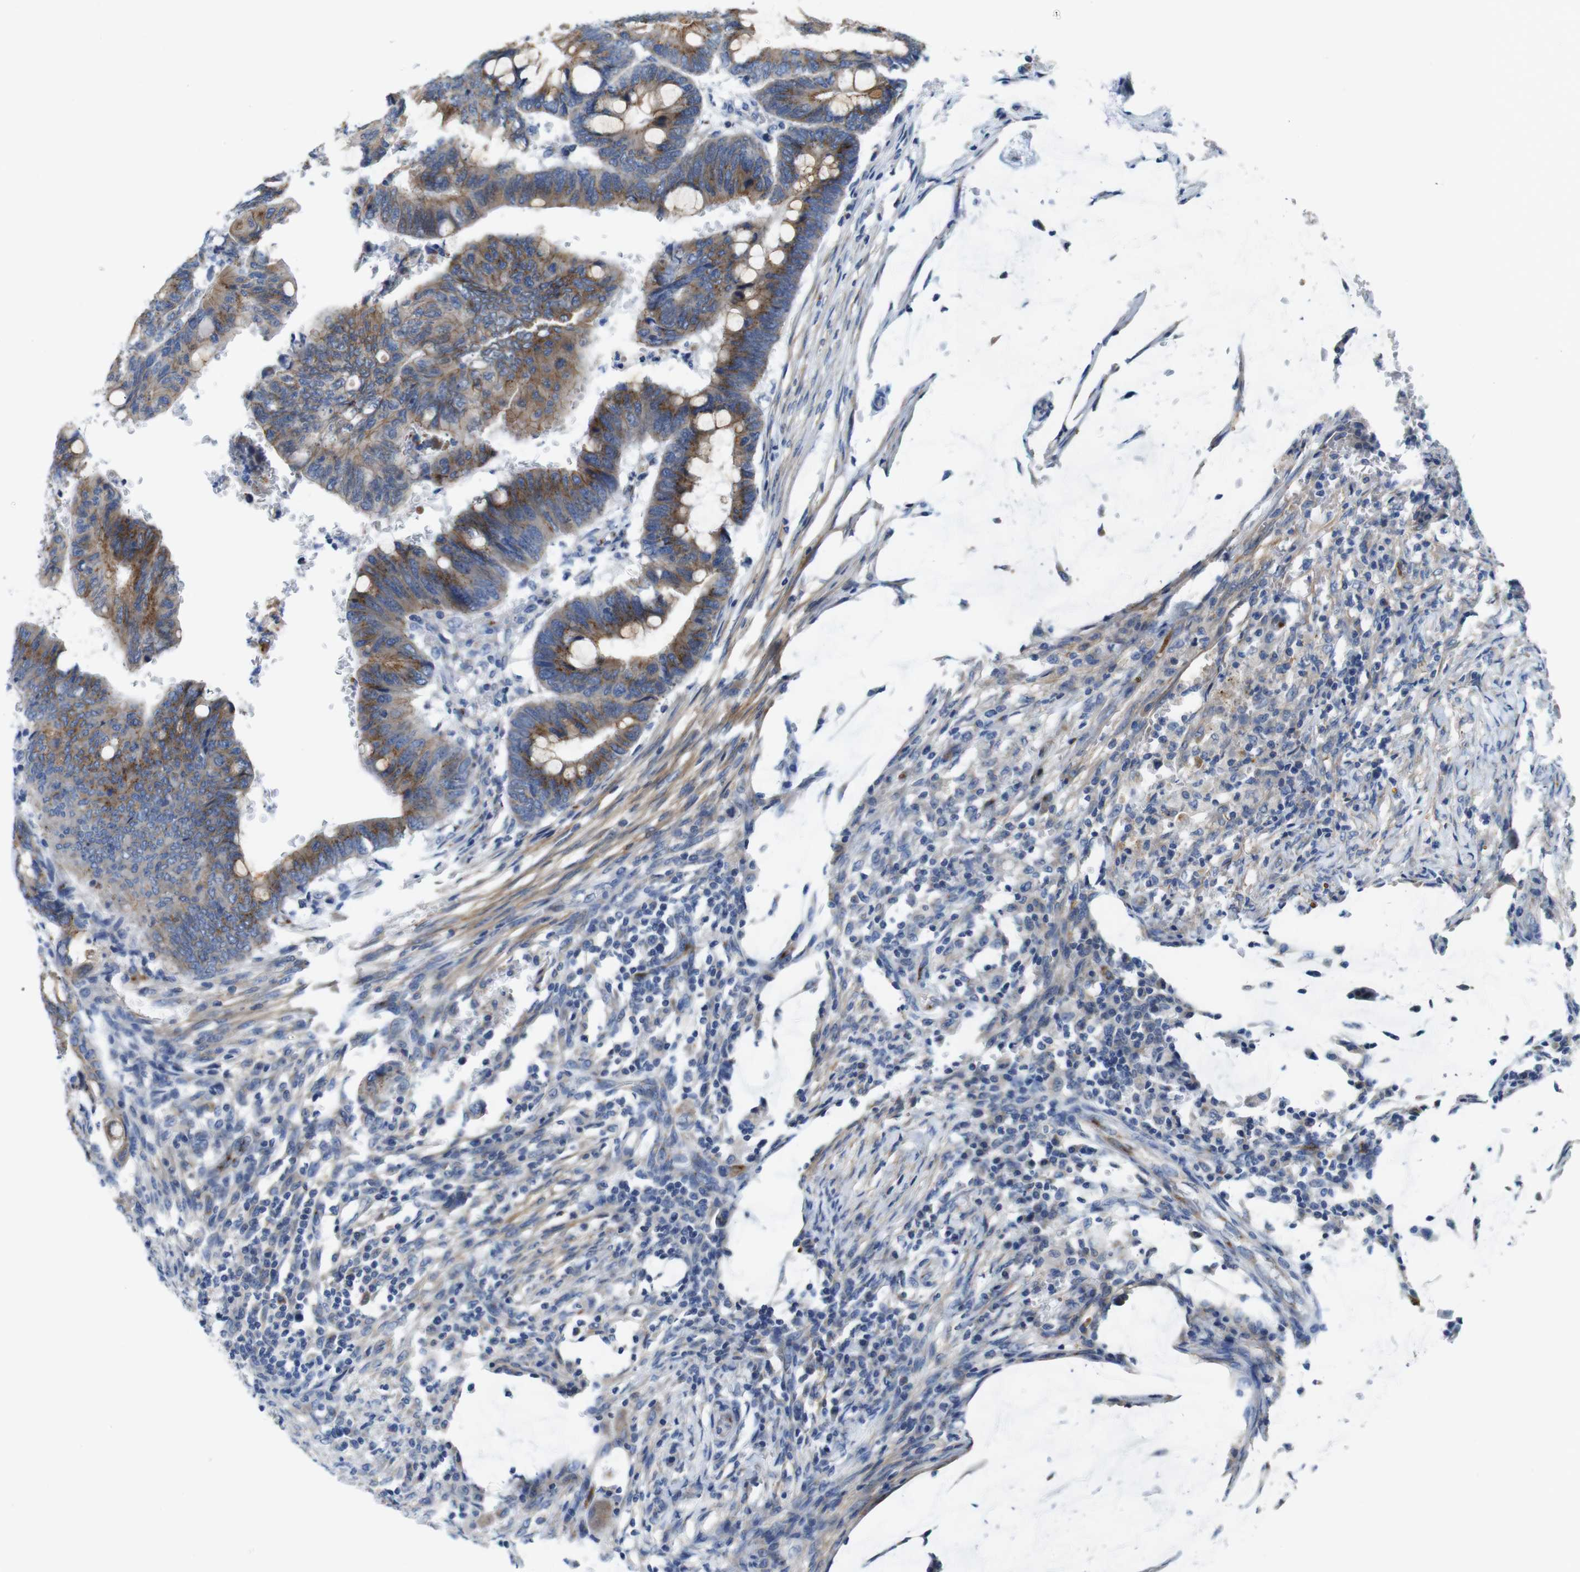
{"staining": {"intensity": "moderate", "quantity": ">75%", "location": "cytoplasmic/membranous"}, "tissue": "colorectal cancer", "cell_type": "Tumor cells", "image_type": "cancer", "snomed": [{"axis": "morphology", "description": "Normal tissue, NOS"}, {"axis": "morphology", "description": "Adenocarcinoma, NOS"}, {"axis": "topography", "description": "Rectum"}, {"axis": "topography", "description": "Peripheral nerve tissue"}], "caption": "The micrograph shows immunohistochemical staining of colorectal adenocarcinoma. There is moderate cytoplasmic/membranous staining is present in about >75% of tumor cells.", "gene": "EFCAB14", "patient": {"sex": "male", "age": 92}}